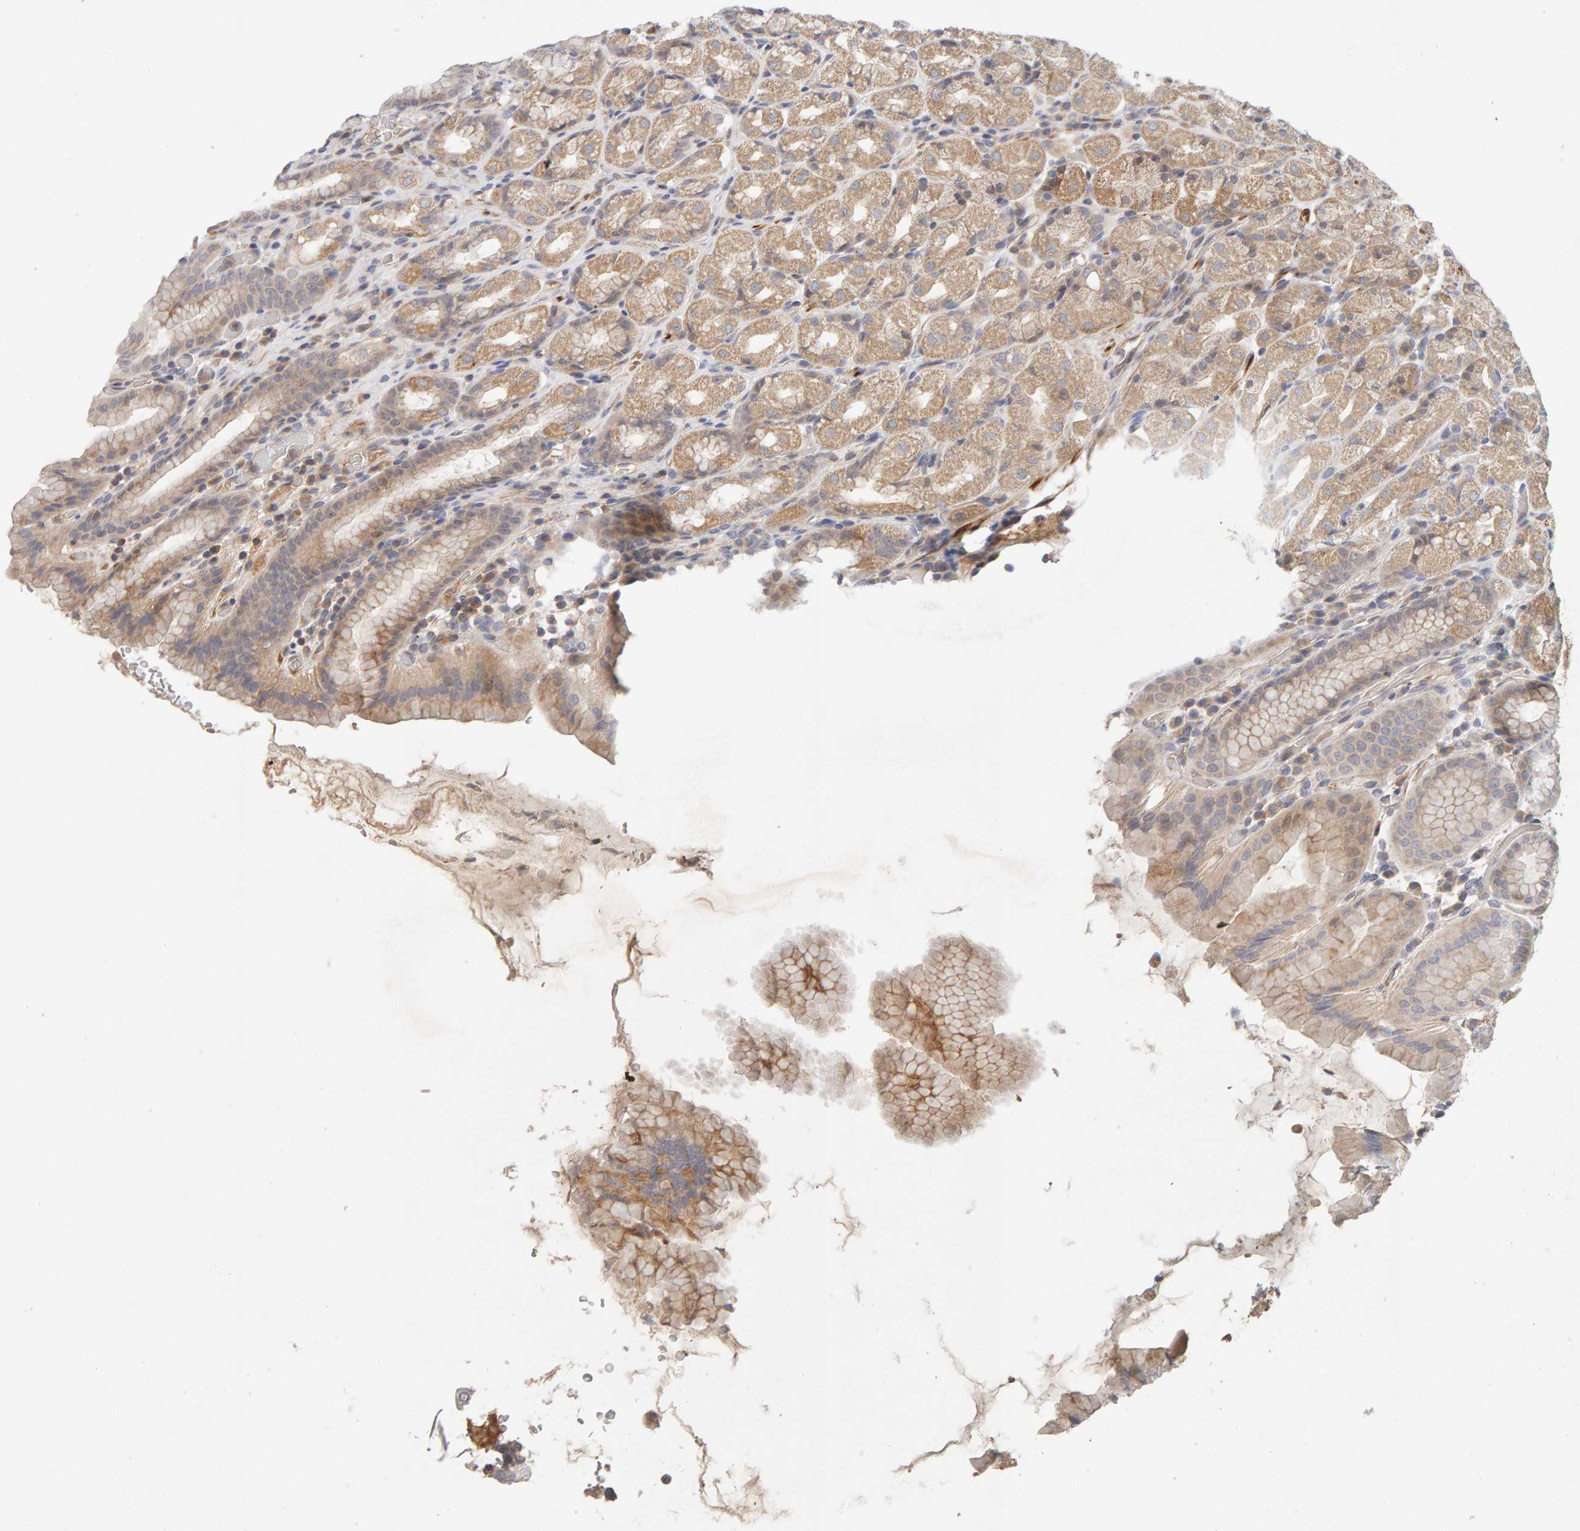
{"staining": {"intensity": "weak", "quantity": ">75%", "location": "cytoplasmic/membranous"}, "tissue": "stomach", "cell_type": "Glandular cells", "image_type": "normal", "snomed": [{"axis": "morphology", "description": "Normal tissue, NOS"}, {"axis": "topography", "description": "Stomach, upper"}], "caption": "Protein staining exhibits weak cytoplasmic/membranous positivity in about >75% of glandular cells in benign stomach. (brown staining indicates protein expression, while blue staining denotes nuclei).", "gene": "NUDCD1", "patient": {"sex": "male", "age": 68}}